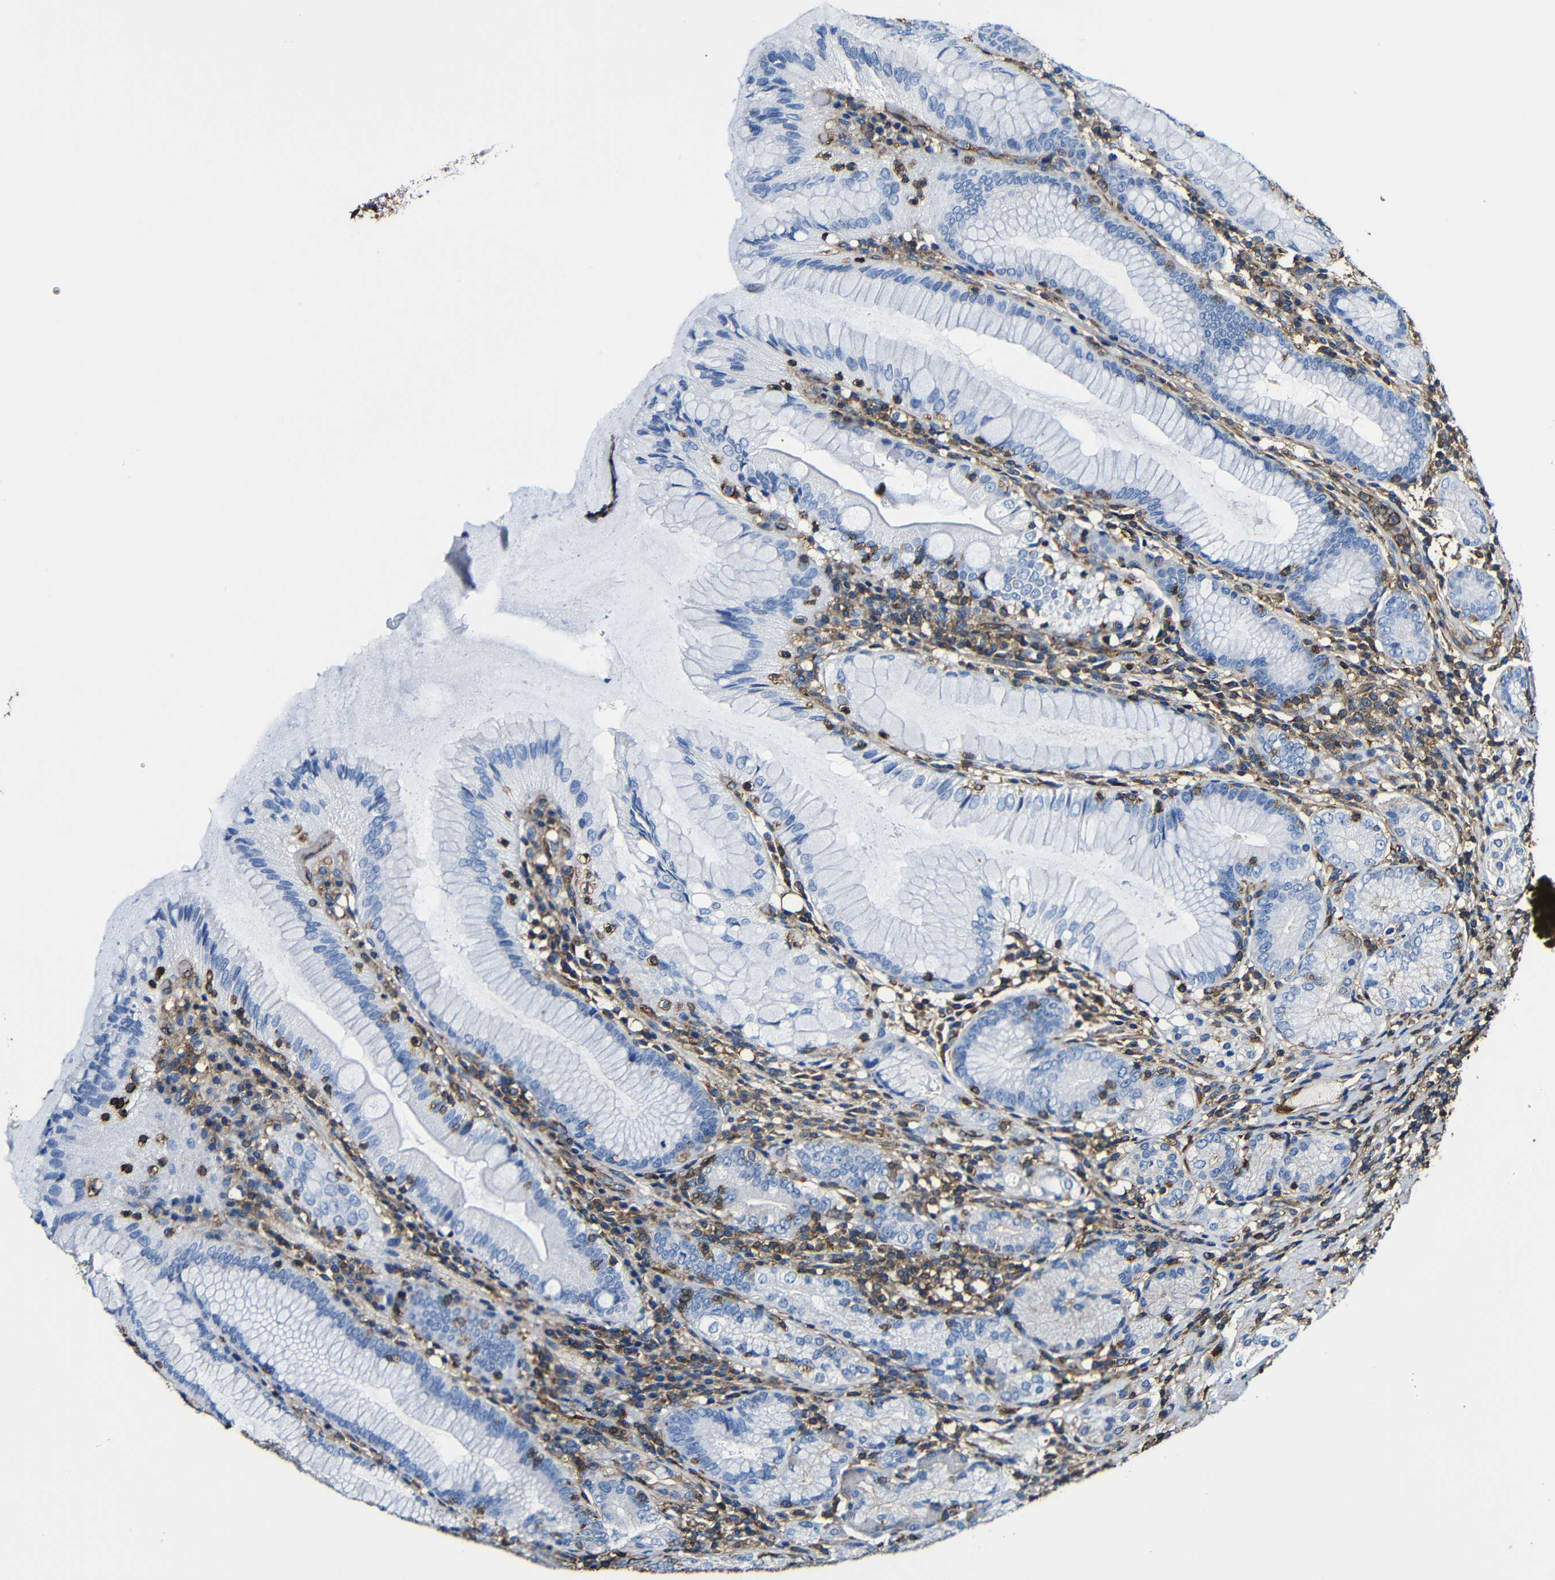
{"staining": {"intensity": "weak", "quantity": "<25%", "location": "cytoplasmic/membranous"}, "tissue": "stomach", "cell_type": "Glandular cells", "image_type": "normal", "snomed": [{"axis": "morphology", "description": "Normal tissue, NOS"}, {"axis": "topography", "description": "Stomach, lower"}], "caption": "DAB immunohistochemical staining of benign stomach demonstrates no significant staining in glandular cells. (DAB IHC, high magnification).", "gene": "MSN", "patient": {"sex": "female", "age": 76}}